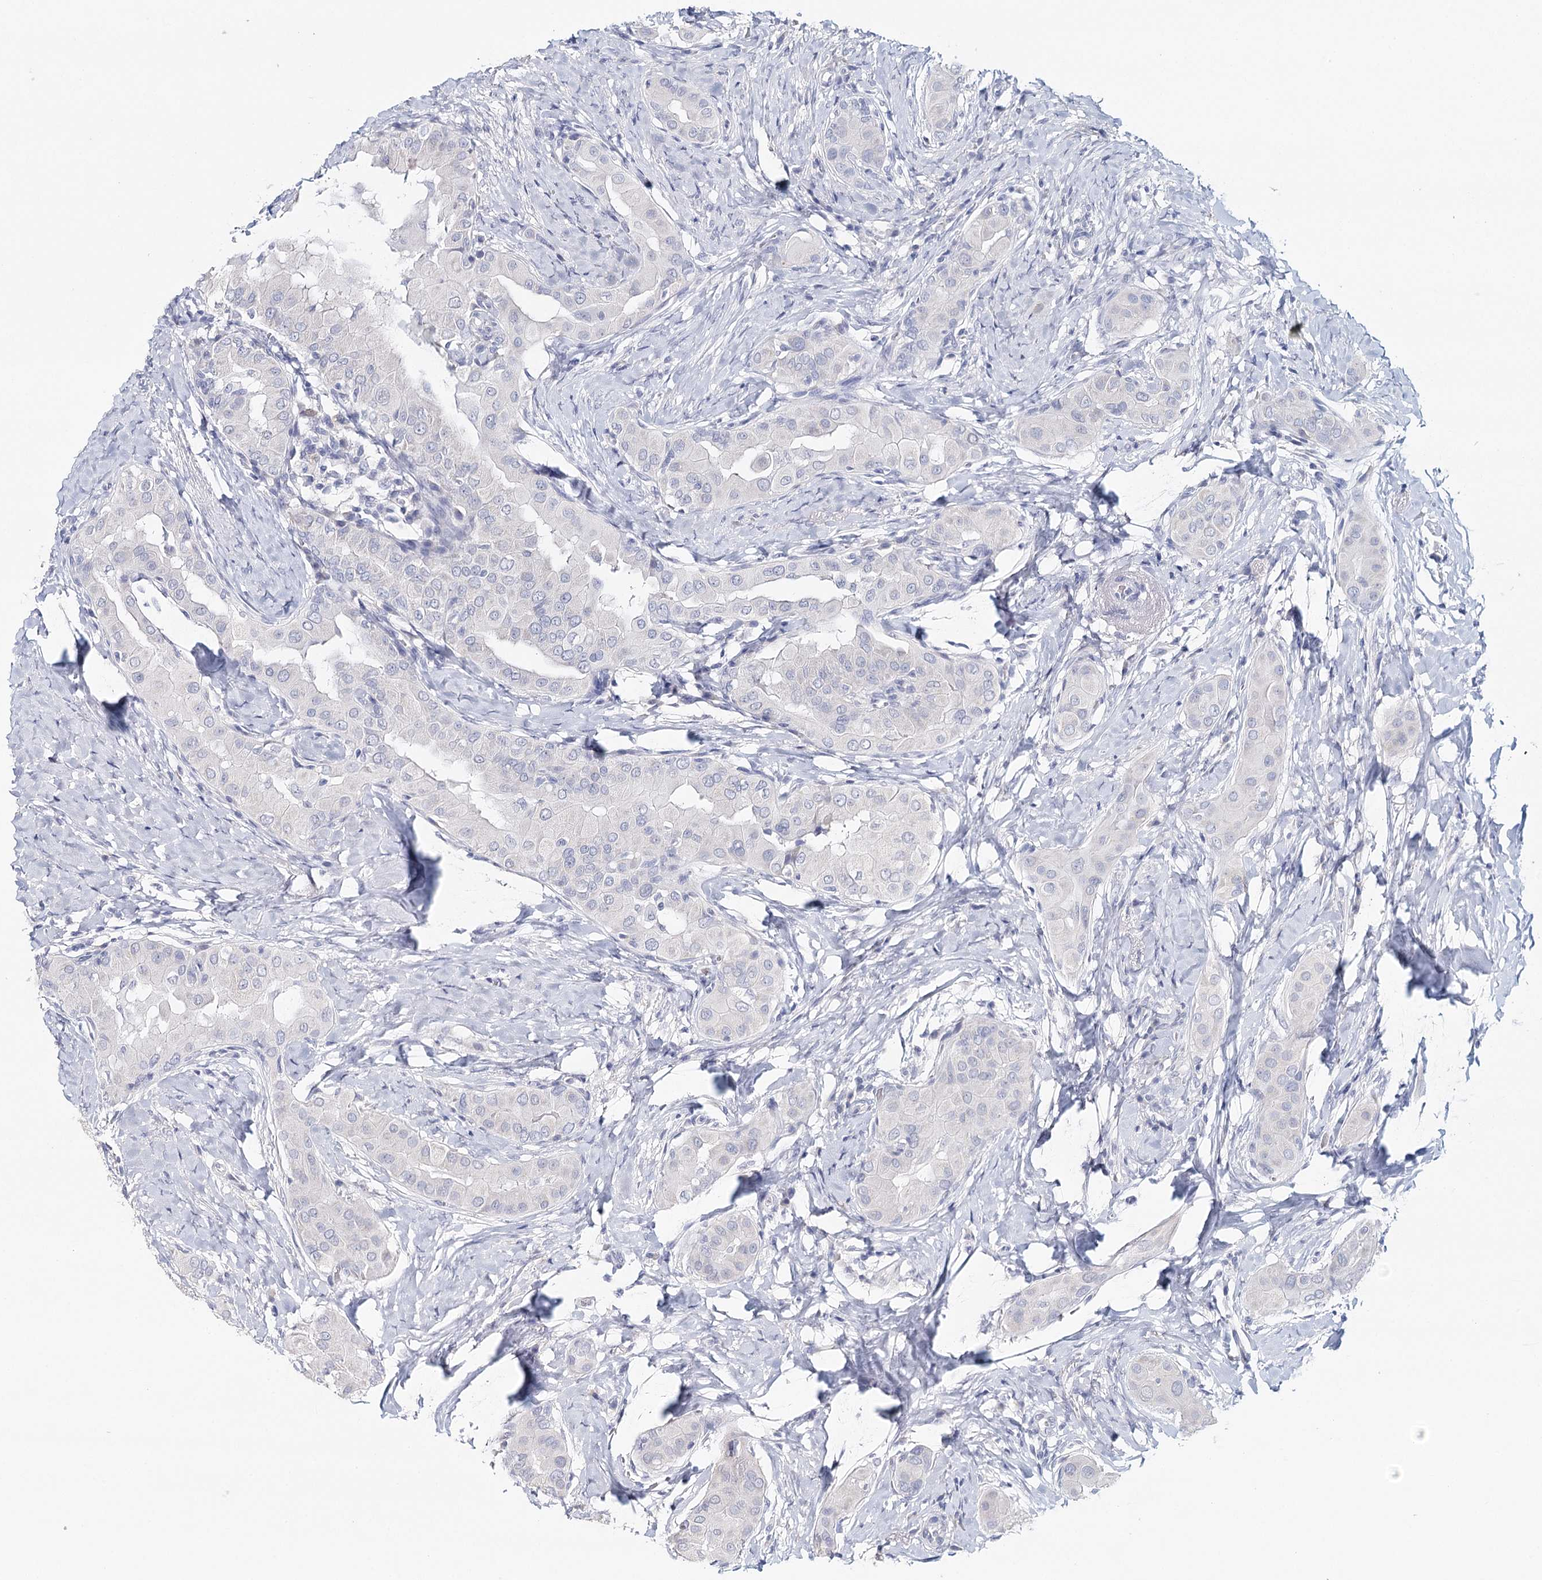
{"staining": {"intensity": "negative", "quantity": "none", "location": "none"}, "tissue": "thyroid cancer", "cell_type": "Tumor cells", "image_type": "cancer", "snomed": [{"axis": "morphology", "description": "Papillary adenocarcinoma, NOS"}, {"axis": "topography", "description": "Thyroid gland"}], "caption": "A high-resolution image shows immunohistochemistry (IHC) staining of thyroid cancer, which demonstrates no significant expression in tumor cells. (Stains: DAB immunohistochemistry (IHC) with hematoxylin counter stain, Microscopy: brightfield microscopy at high magnification).", "gene": "HSPA4L", "patient": {"sex": "male", "age": 33}}